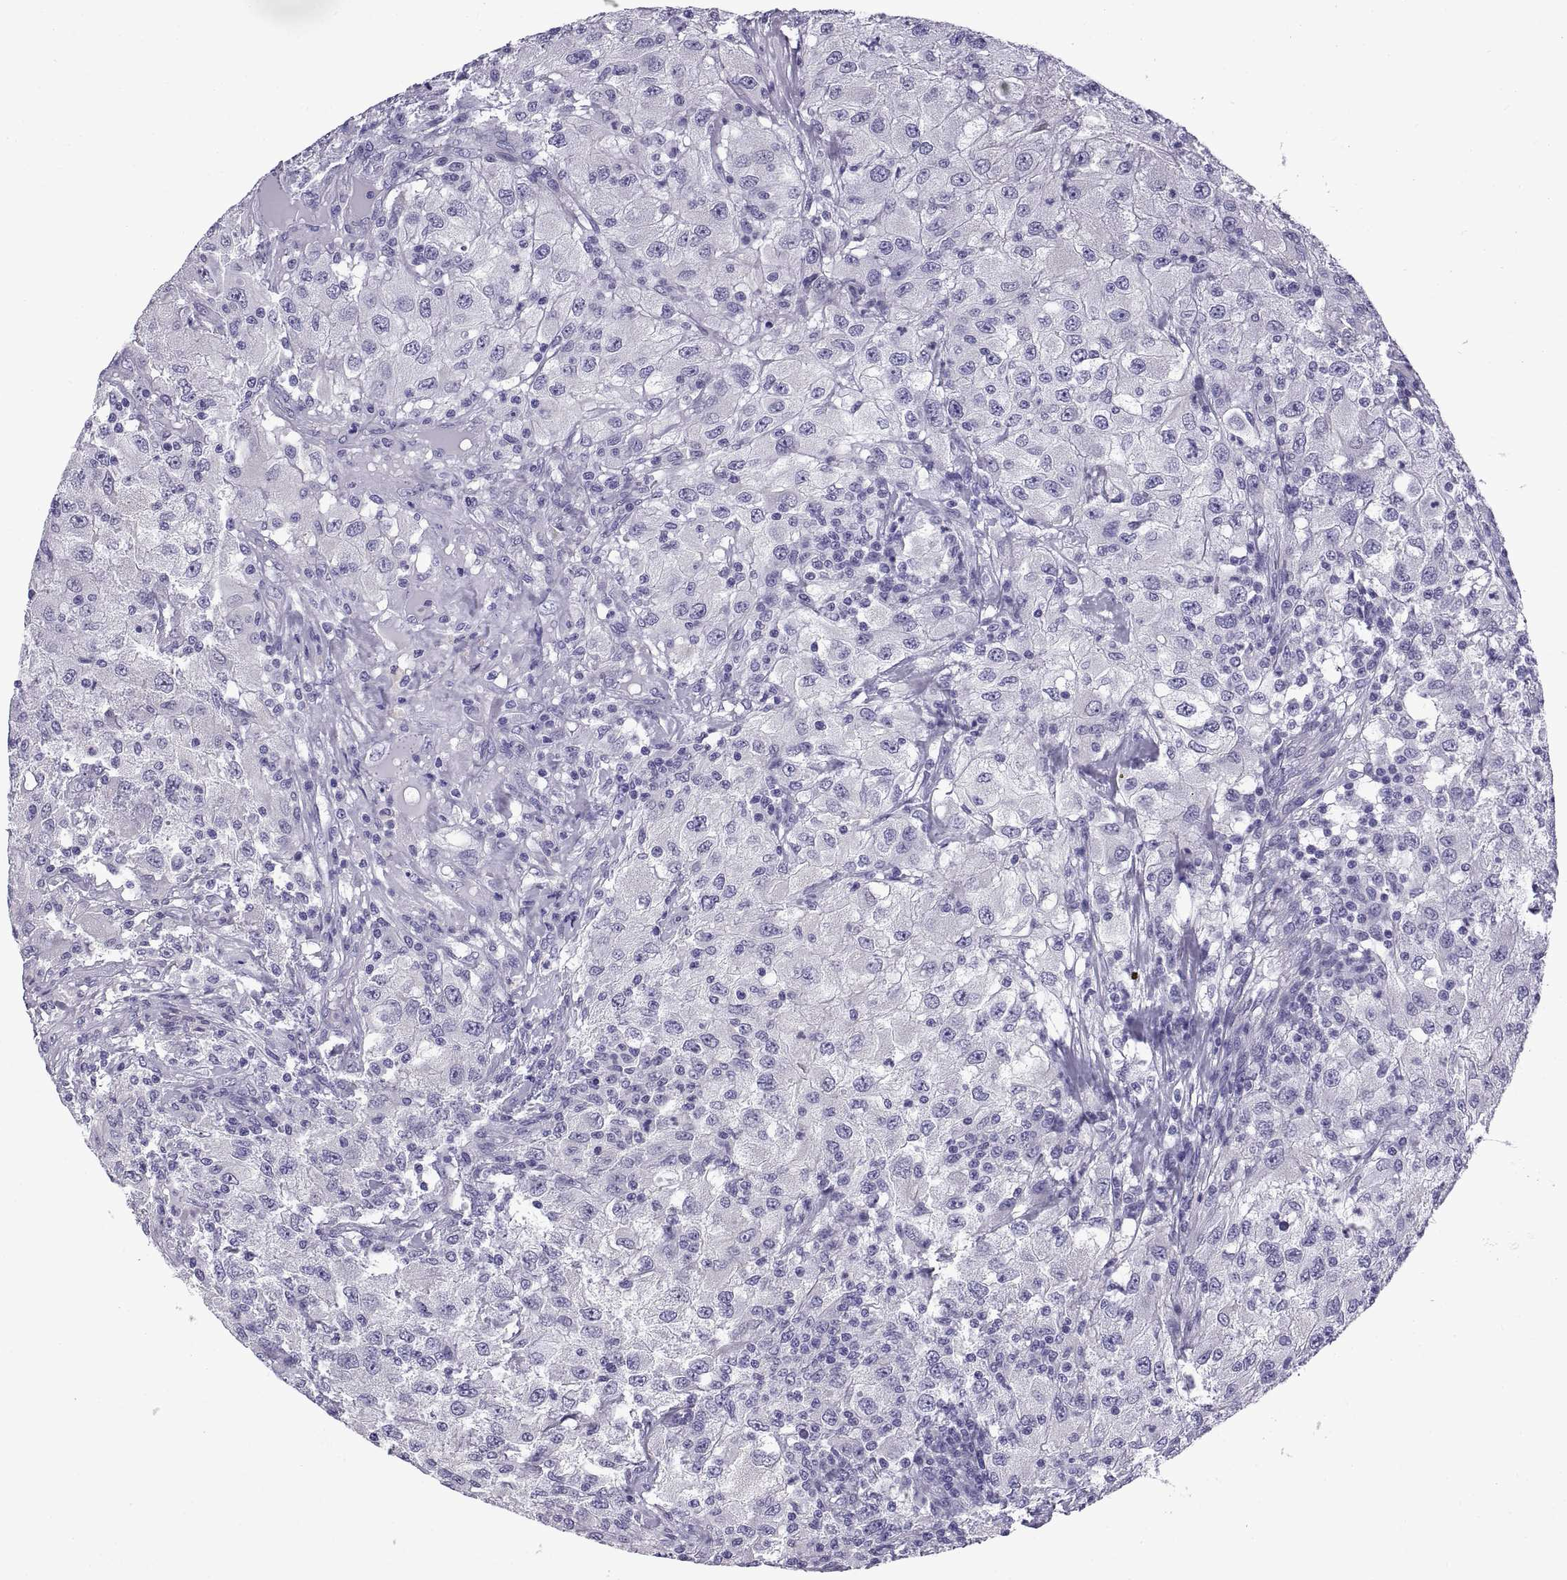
{"staining": {"intensity": "negative", "quantity": "none", "location": "none"}, "tissue": "renal cancer", "cell_type": "Tumor cells", "image_type": "cancer", "snomed": [{"axis": "morphology", "description": "Adenocarcinoma, NOS"}, {"axis": "topography", "description": "Kidney"}], "caption": "The IHC image has no significant positivity in tumor cells of renal adenocarcinoma tissue.", "gene": "SPDYE1", "patient": {"sex": "female", "age": 67}}